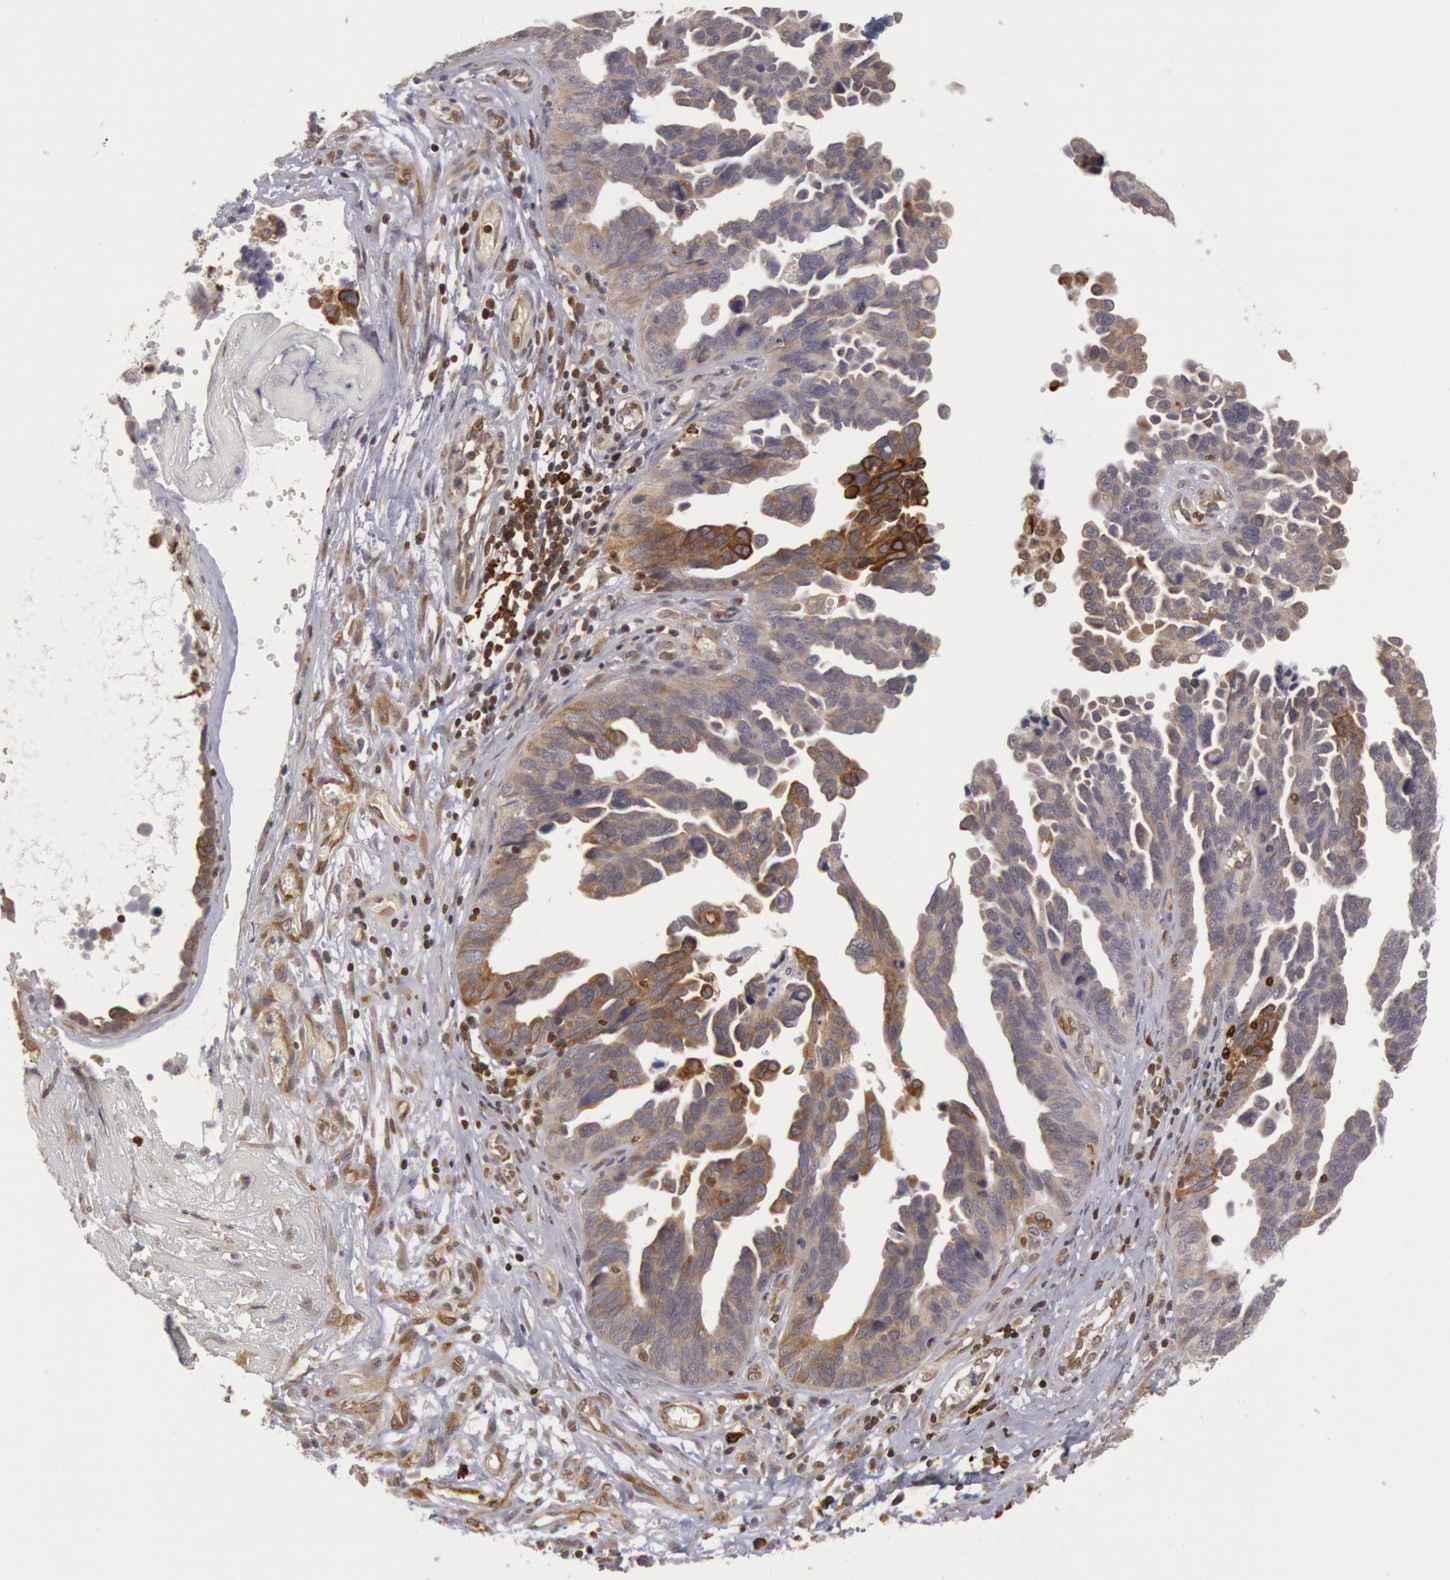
{"staining": {"intensity": "moderate", "quantity": "25%-75%", "location": "cytoplasmic/membranous"}, "tissue": "ovarian cancer", "cell_type": "Tumor cells", "image_type": "cancer", "snomed": [{"axis": "morphology", "description": "Cystadenocarcinoma, serous, NOS"}, {"axis": "topography", "description": "Ovary"}], "caption": "This is an image of immunohistochemistry staining of ovarian cancer, which shows moderate staining in the cytoplasmic/membranous of tumor cells.", "gene": "TAP2", "patient": {"sex": "female", "age": 64}}